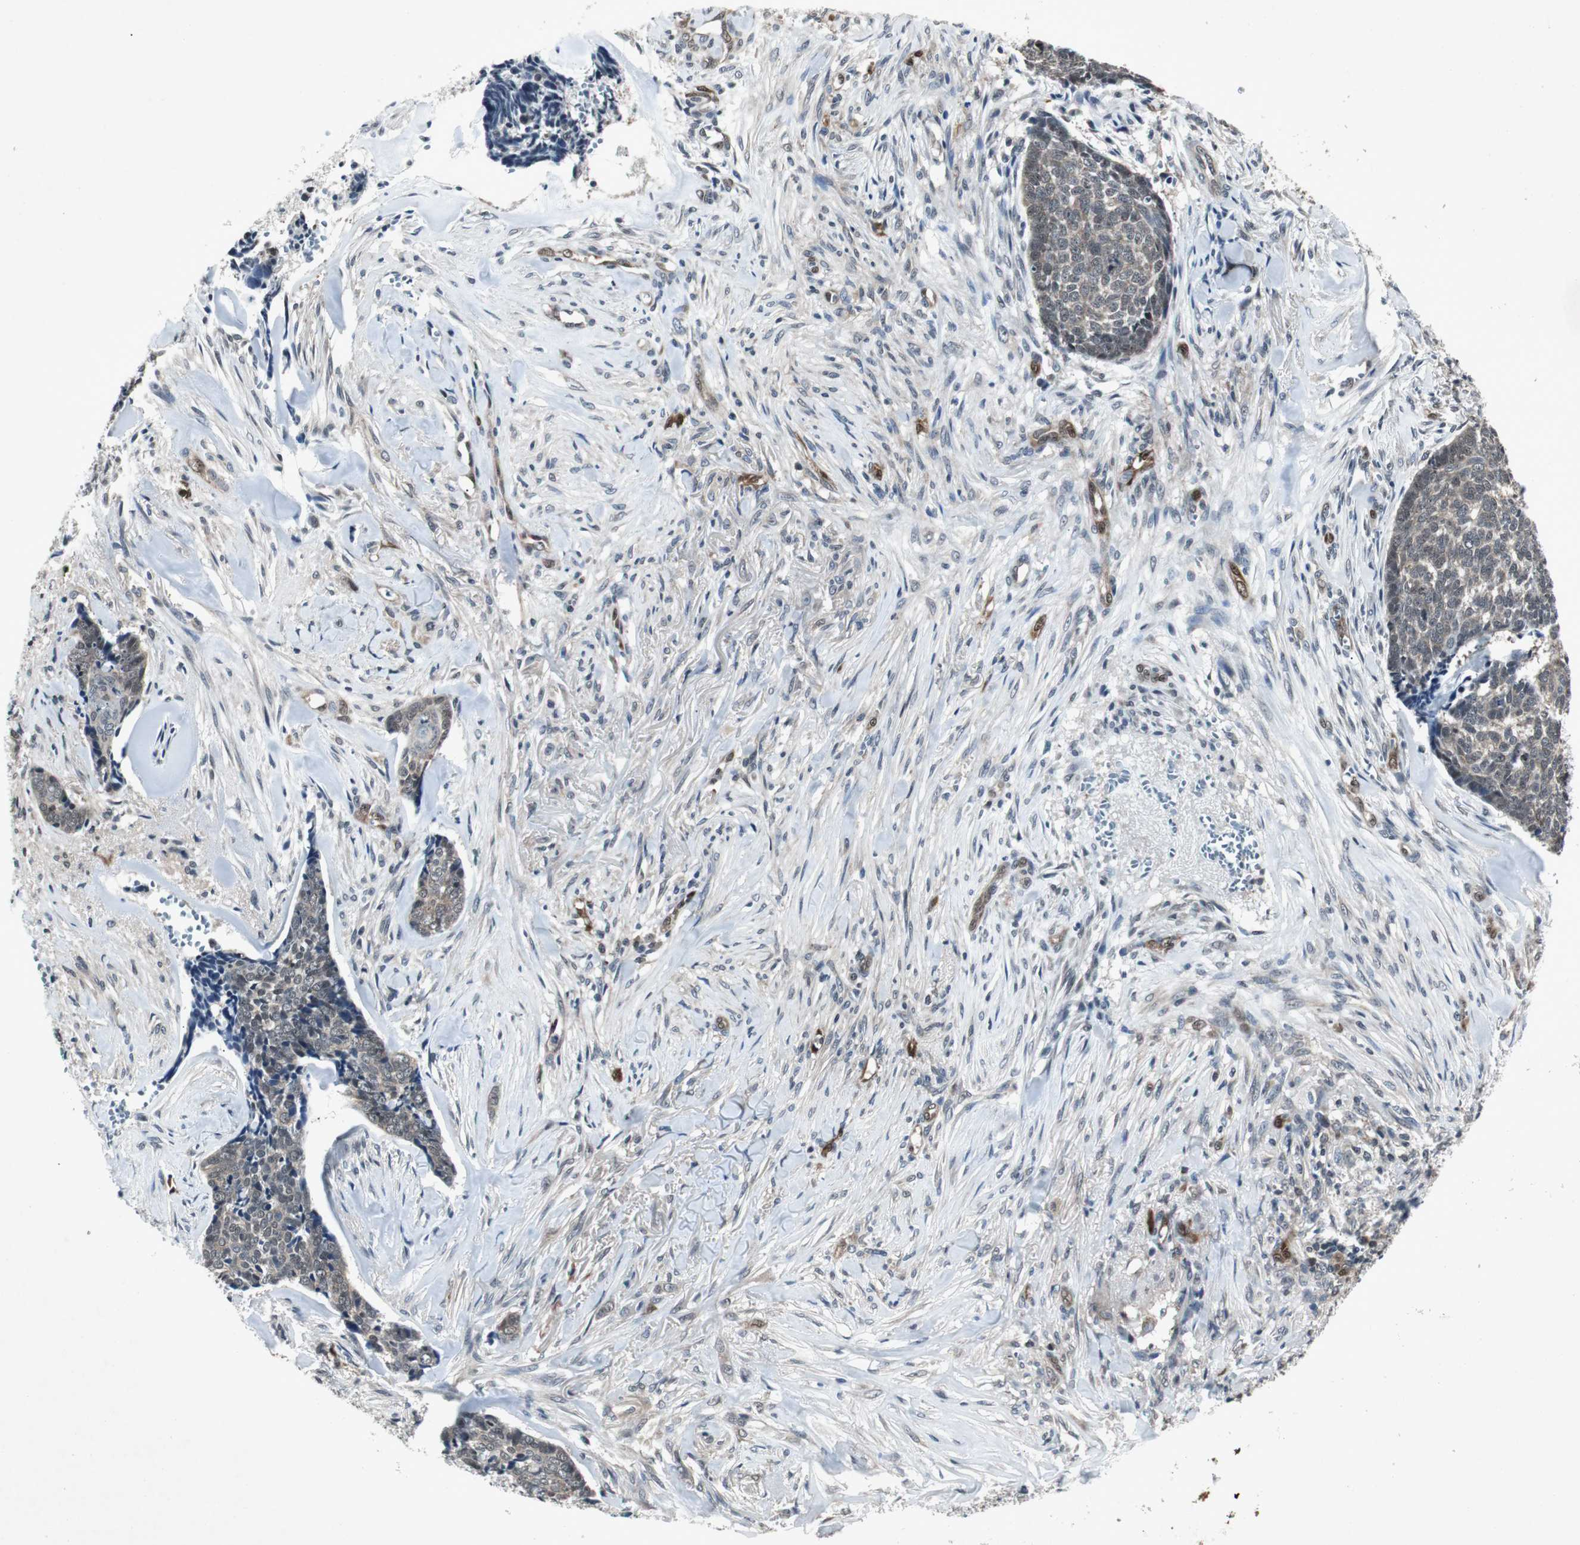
{"staining": {"intensity": "negative", "quantity": "none", "location": "none"}, "tissue": "skin cancer", "cell_type": "Tumor cells", "image_type": "cancer", "snomed": [{"axis": "morphology", "description": "Basal cell carcinoma"}, {"axis": "topography", "description": "Skin"}], "caption": "DAB immunohistochemical staining of skin cancer (basal cell carcinoma) demonstrates no significant positivity in tumor cells. (Stains: DAB (3,3'-diaminobenzidine) immunohistochemistry with hematoxylin counter stain, Microscopy: brightfield microscopy at high magnification).", "gene": "SMAD1", "patient": {"sex": "male", "age": 84}}